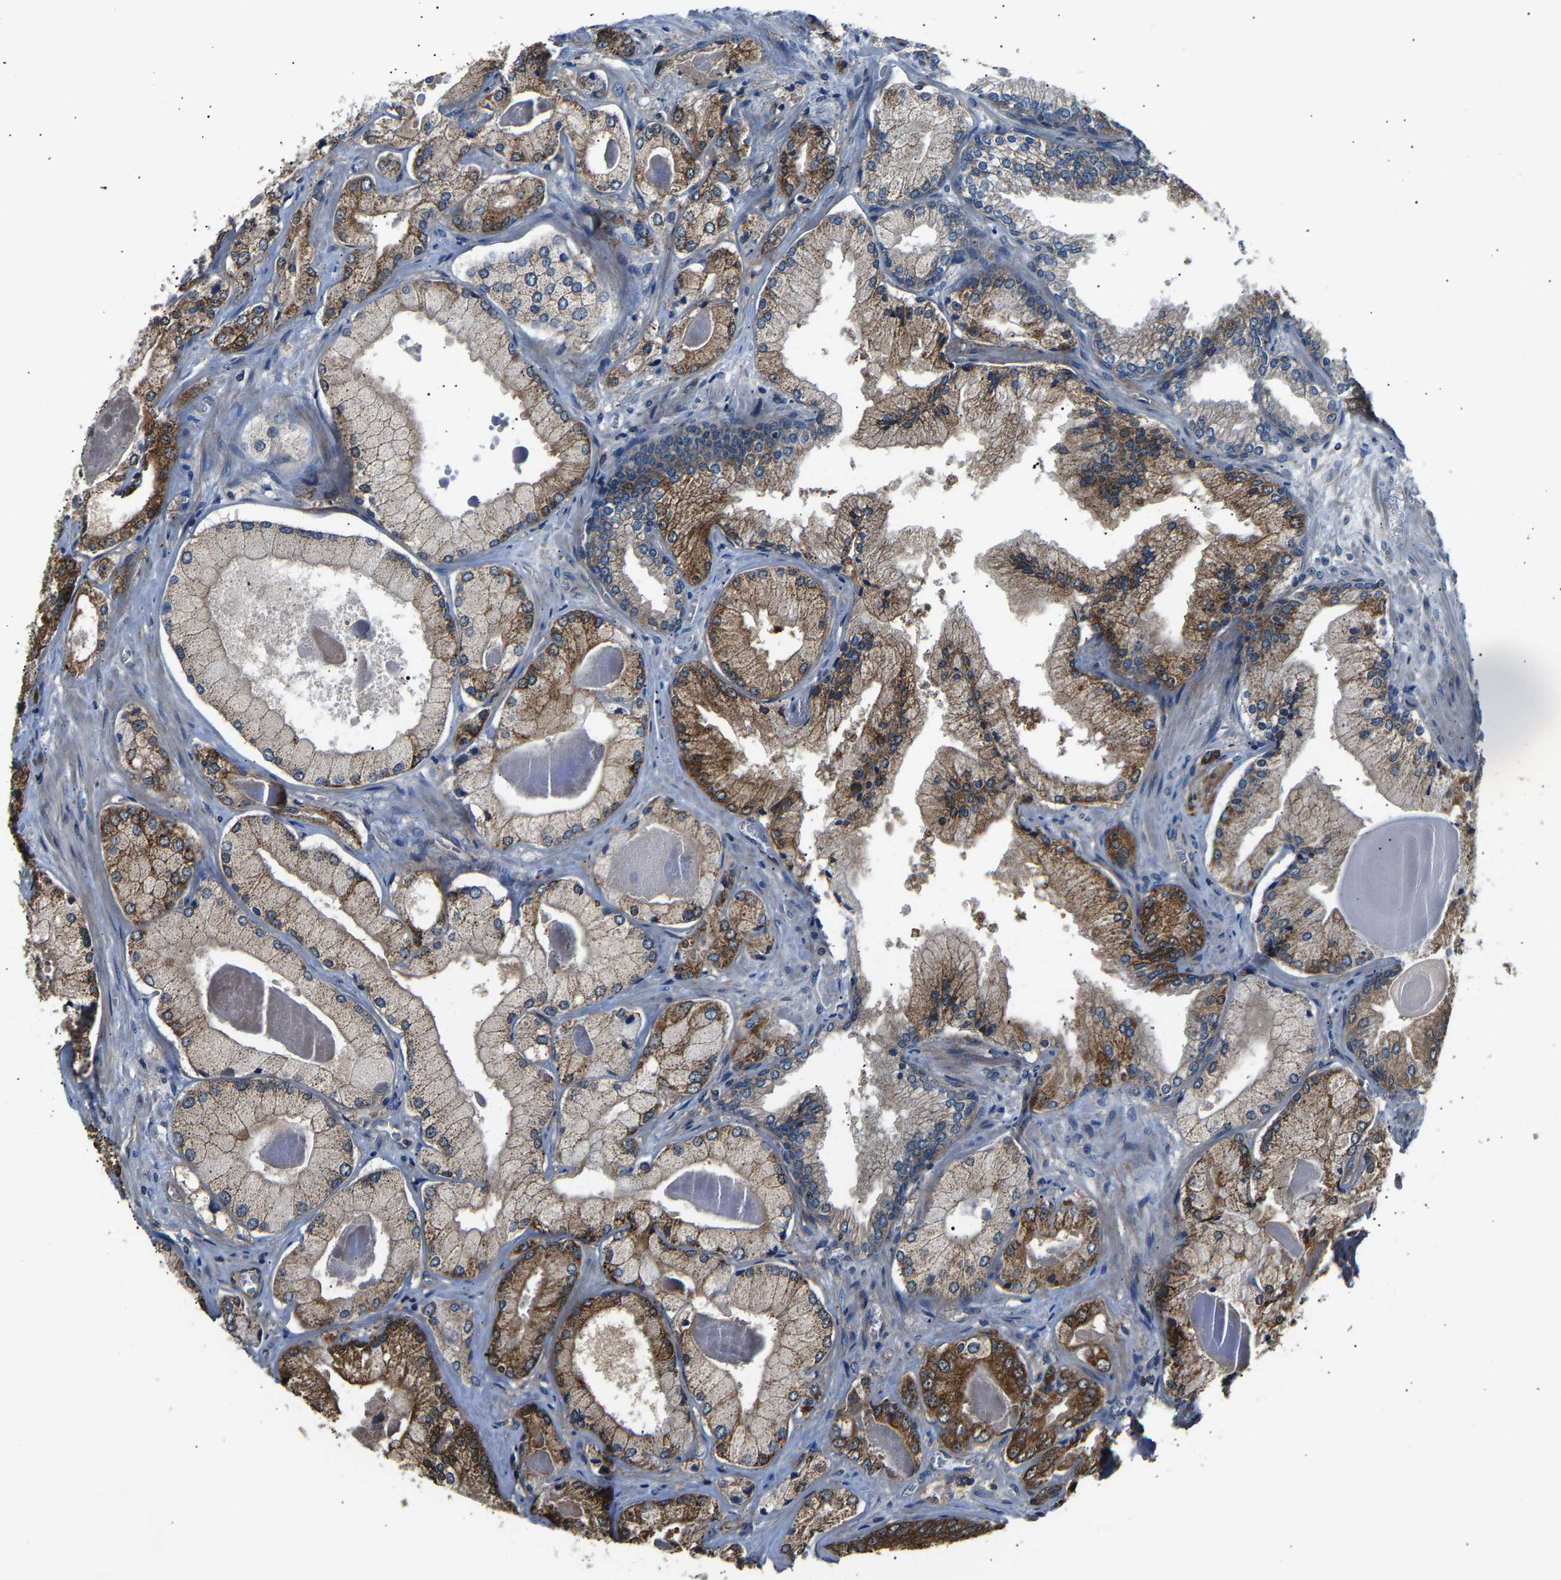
{"staining": {"intensity": "moderate", "quantity": ">75%", "location": "cytoplasmic/membranous"}, "tissue": "prostate cancer", "cell_type": "Tumor cells", "image_type": "cancer", "snomed": [{"axis": "morphology", "description": "Adenocarcinoma, Low grade"}, {"axis": "topography", "description": "Prostate"}], "caption": "DAB immunohistochemical staining of human prostate cancer reveals moderate cytoplasmic/membranous protein staining in about >75% of tumor cells.", "gene": "GGCT", "patient": {"sex": "male", "age": 65}}